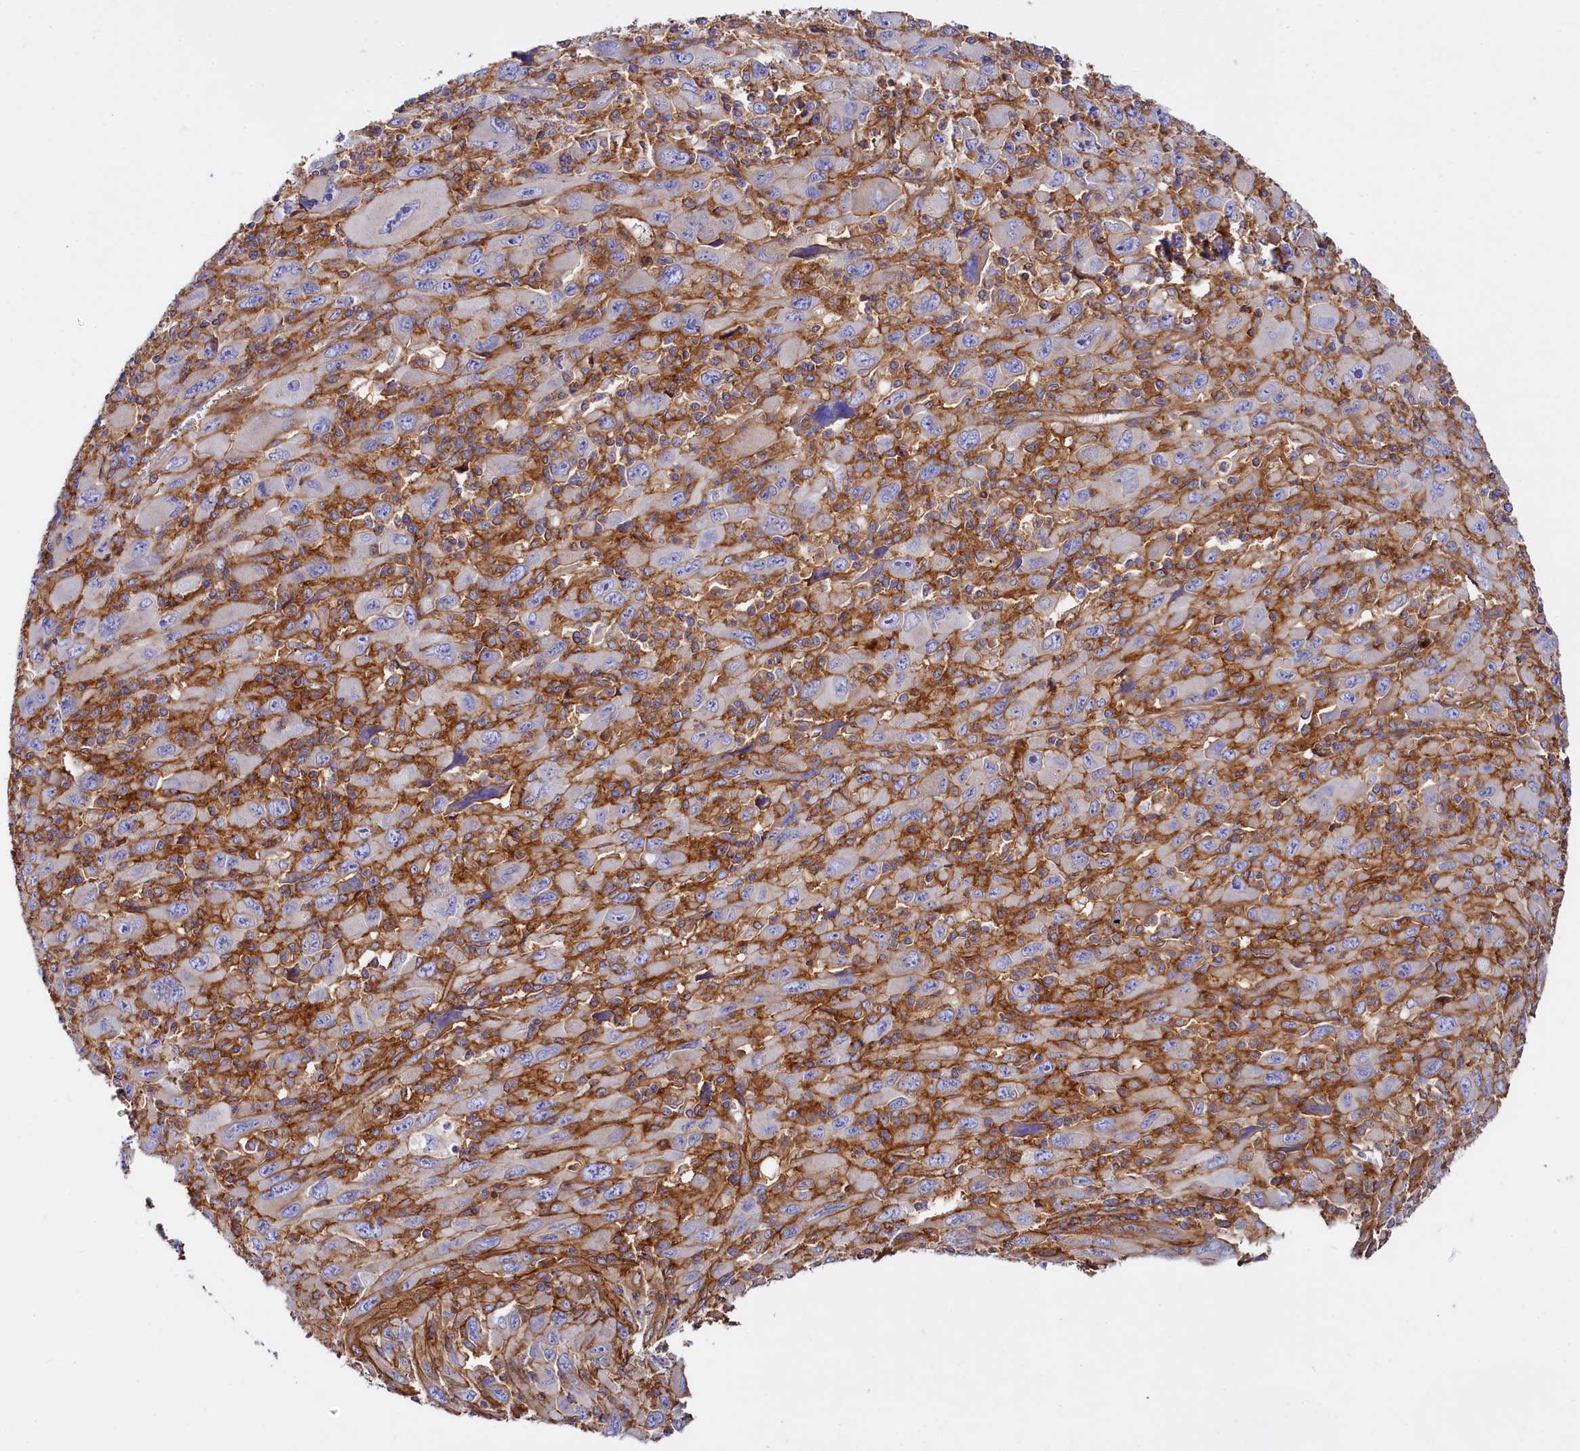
{"staining": {"intensity": "moderate", "quantity": "25%-75%", "location": "cytoplasmic/membranous"}, "tissue": "melanoma", "cell_type": "Tumor cells", "image_type": "cancer", "snomed": [{"axis": "morphology", "description": "Malignant melanoma, Metastatic site"}, {"axis": "topography", "description": "Skin"}], "caption": "Immunohistochemical staining of human melanoma reveals medium levels of moderate cytoplasmic/membranous expression in about 25%-75% of tumor cells. The staining is performed using DAB brown chromogen to label protein expression. The nuclei are counter-stained blue using hematoxylin.", "gene": "ANO6", "patient": {"sex": "female", "age": 56}}